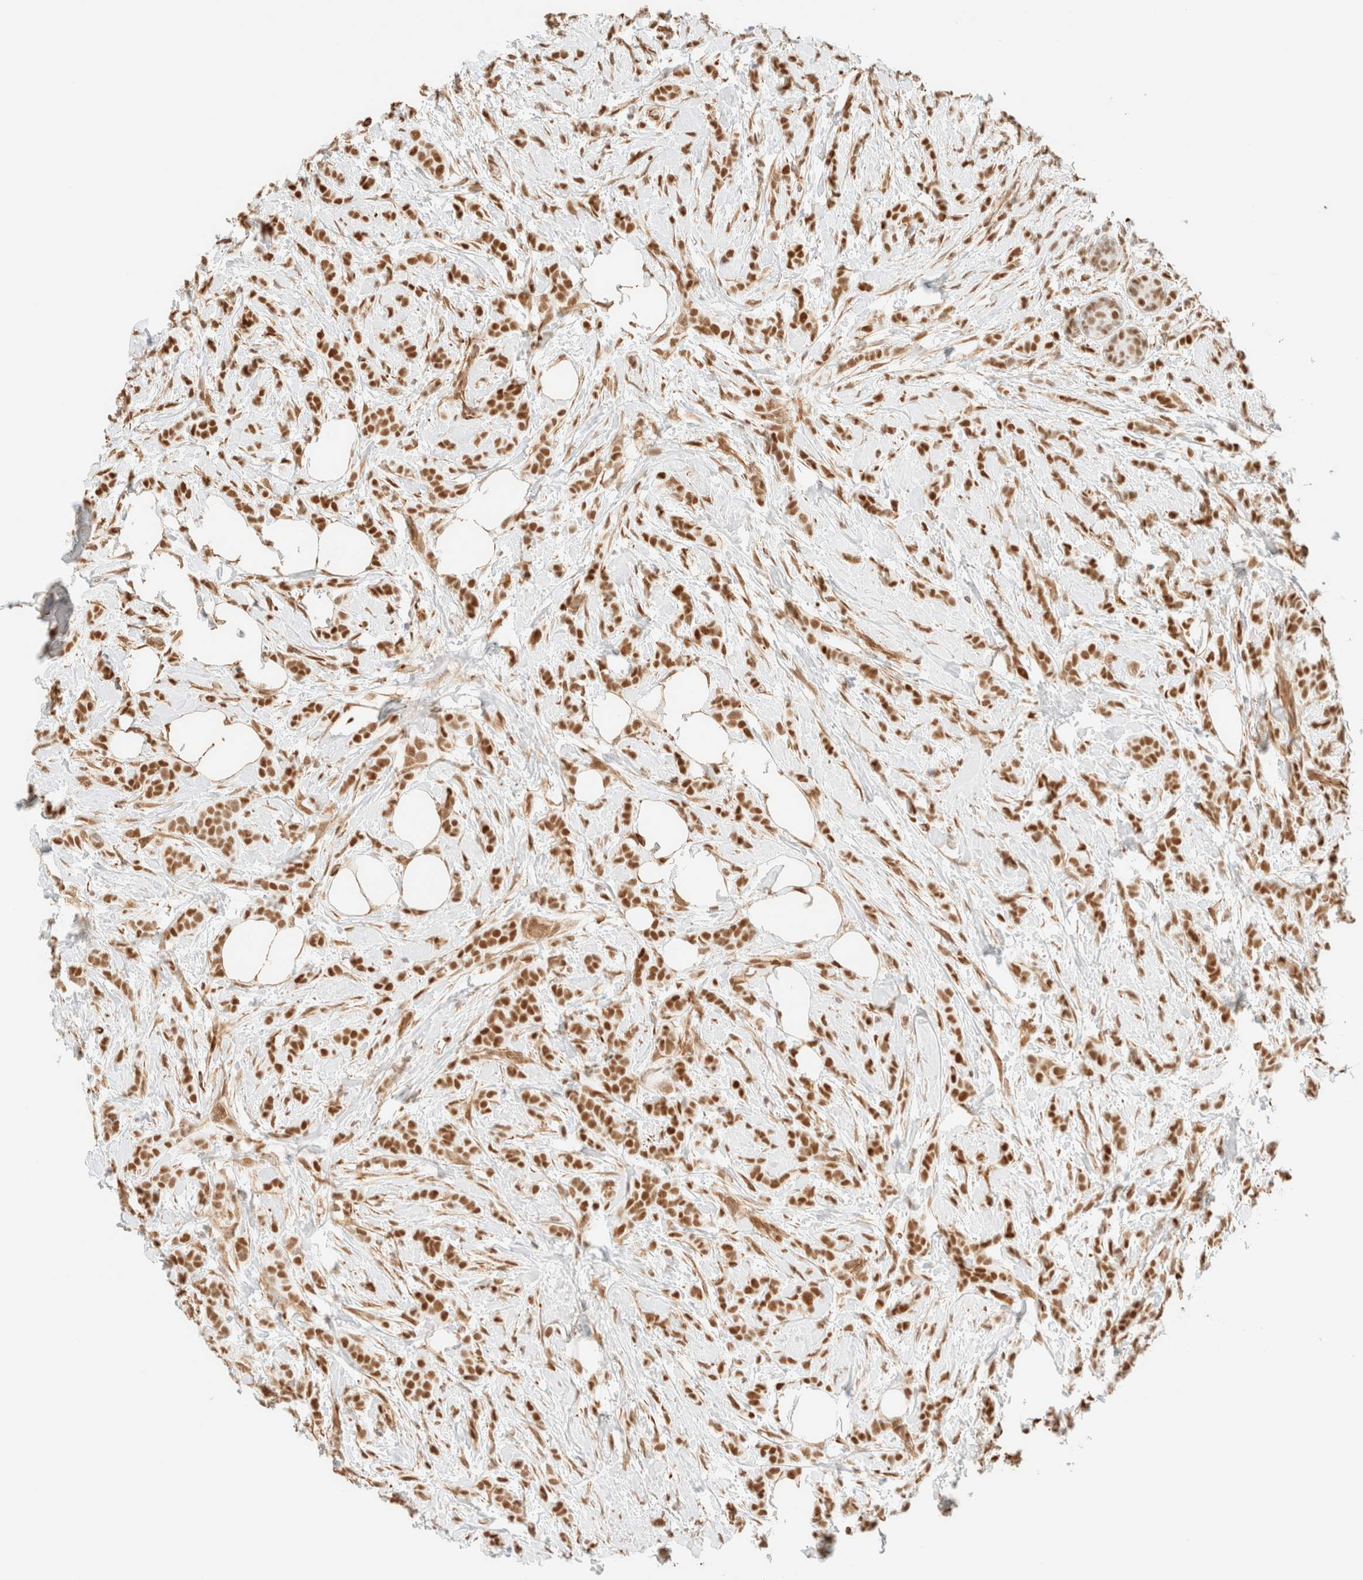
{"staining": {"intensity": "strong", "quantity": ">75%", "location": "nuclear"}, "tissue": "breast cancer", "cell_type": "Tumor cells", "image_type": "cancer", "snomed": [{"axis": "morphology", "description": "Lobular carcinoma, in situ"}, {"axis": "morphology", "description": "Lobular carcinoma"}, {"axis": "topography", "description": "Breast"}], "caption": "Breast cancer (lobular carcinoma in situ) stained with DAB (3,3'-diaminobenzidine) IHC demonstrates high levels of strong nuclear staining in about >75% of tumor cells. Nuclei are stained in blue.", "gene": "ZSCAN18", "patient": {"sex": "female", "age": 41}}